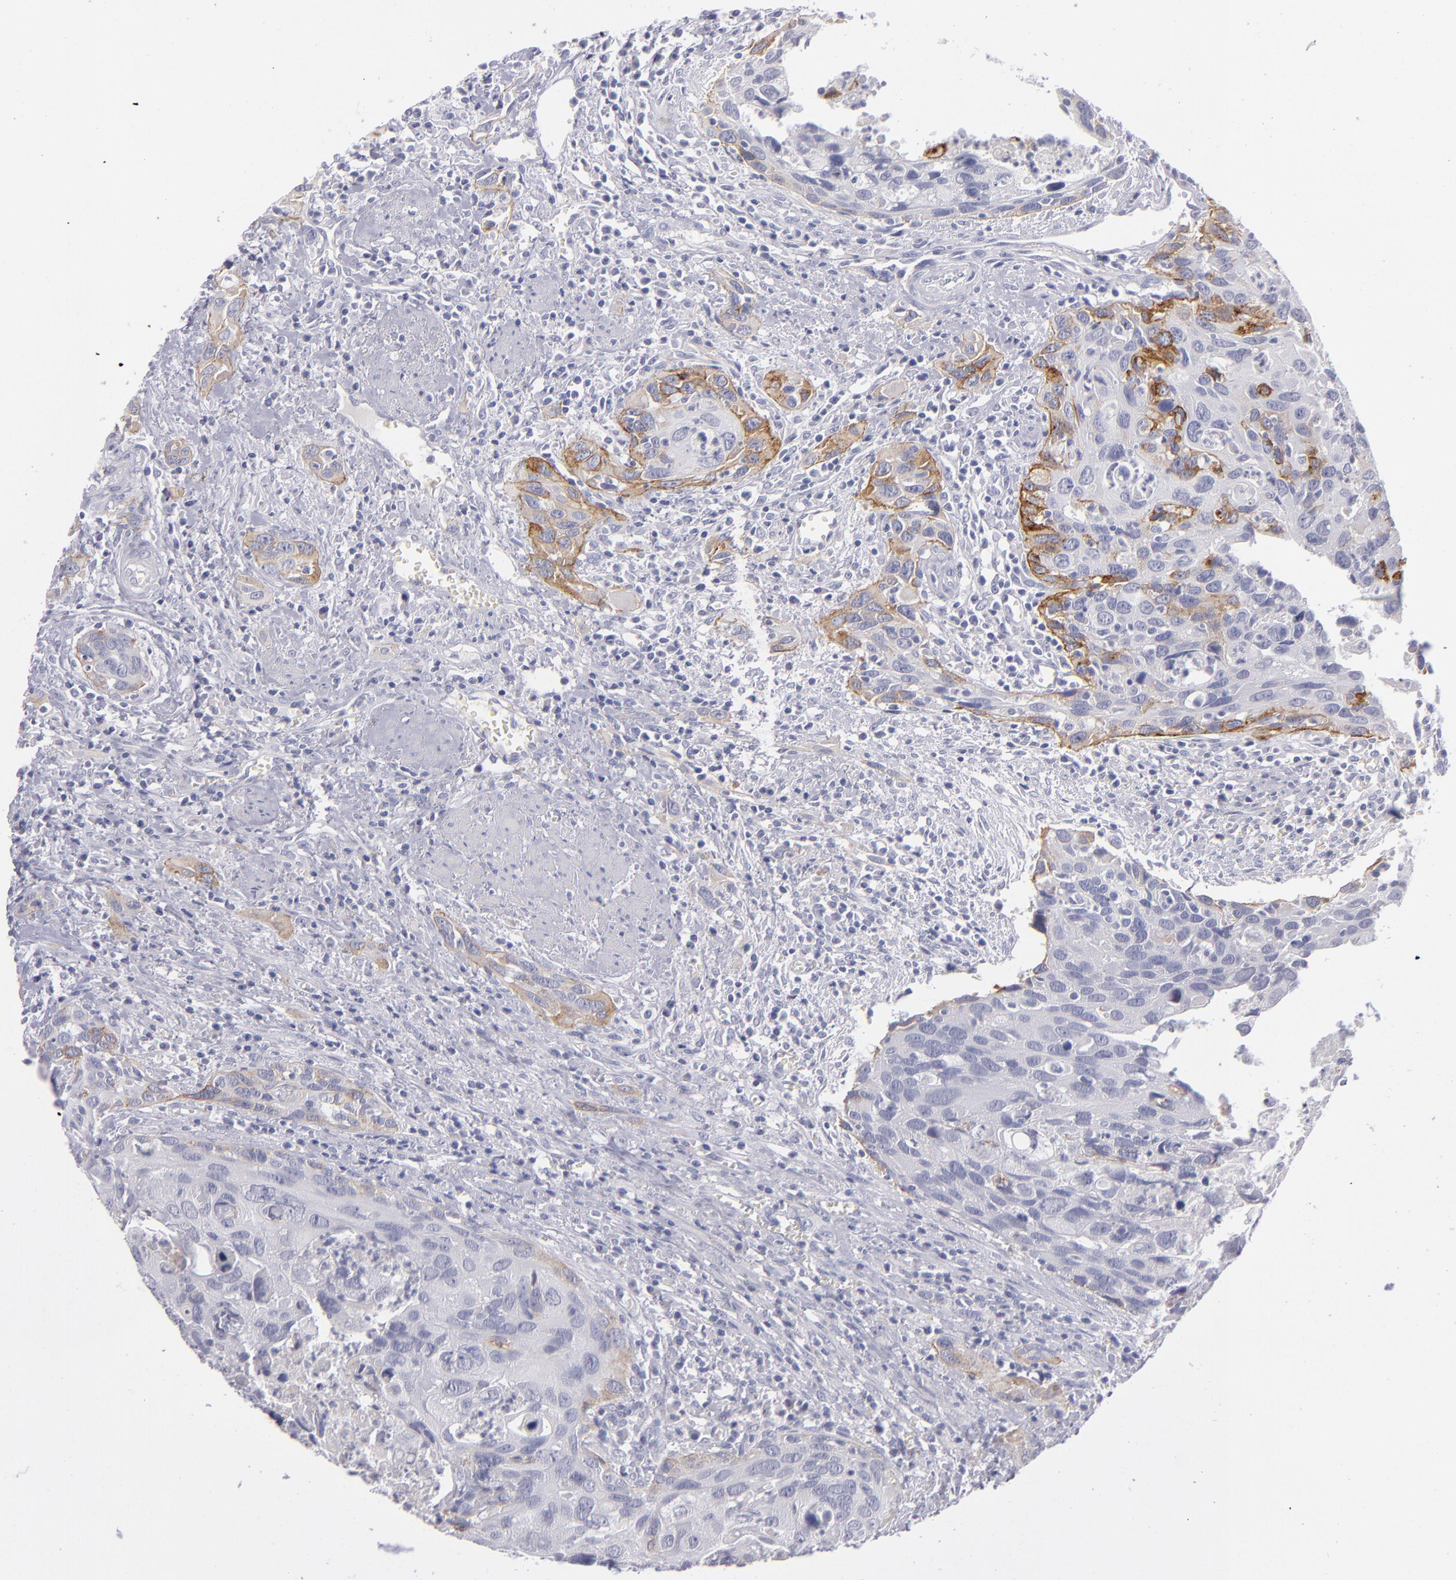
{"staining": {"intensity": "moderate", "quantity": "<25%", "location": "cytoplasmic/membranous"}, "tissue": "urothelial cancer", "cell_type": "Tumor cells", "image_type": "cancer", "snomed": [{"axis": "morphology", "description": "Urothelial carcinoma, High grade"}, {"axis": "topography", "description": "Urinary bladder"}], "caption": "Urothelial cancer stained with DAB IHC exhibits low levels of moderate cytoplasmic/membranous expression in approximately <25% of tumor cells. (IHC, brightfield microscopy, high magnification).", "gene": "ITGB4", "patient": {"sex": "male", "age": 71}}